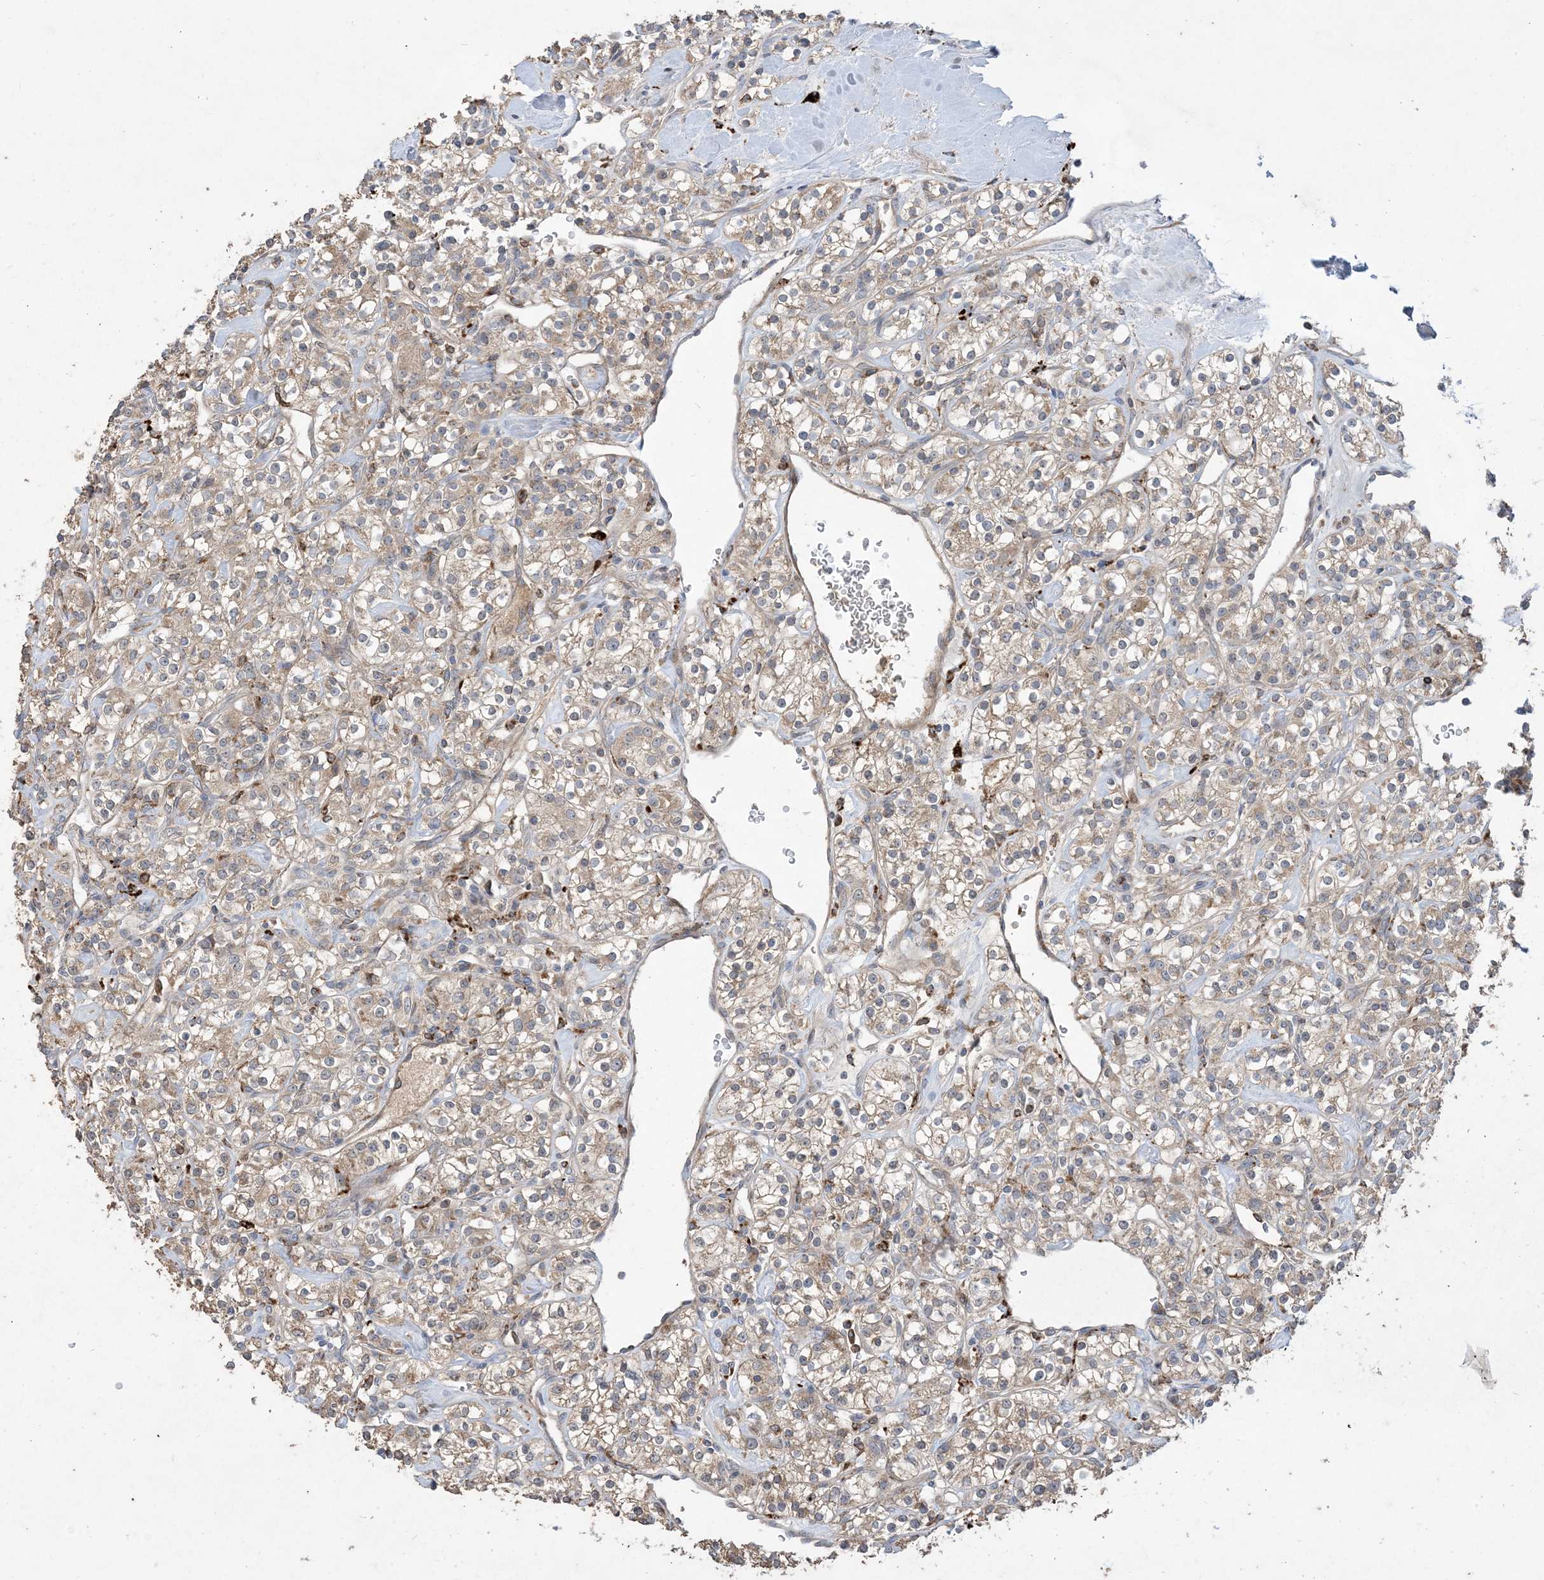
{"staining": {"intensity": "weak", "quantity": ">75%", "location": "cytoplasmic/membranous"}, "tissue": "renal cancer", "cell_type": "Tumor cells", "image_type": "cancer", "snomed": [{"axis": "morphology", "description": "Adenocarcinoma, NOS"}, {"axis": "topography", "description": "Kidney"}], "caption": "Renal cancer (adenocarcinoma) stained with immunohistochemistry (IHC) demonstrates weak cytoplasmic/membranous expression in about >75% of tumor cells.", "gene": "MASP2", "patient": {"sex": "male", "age": 77}}